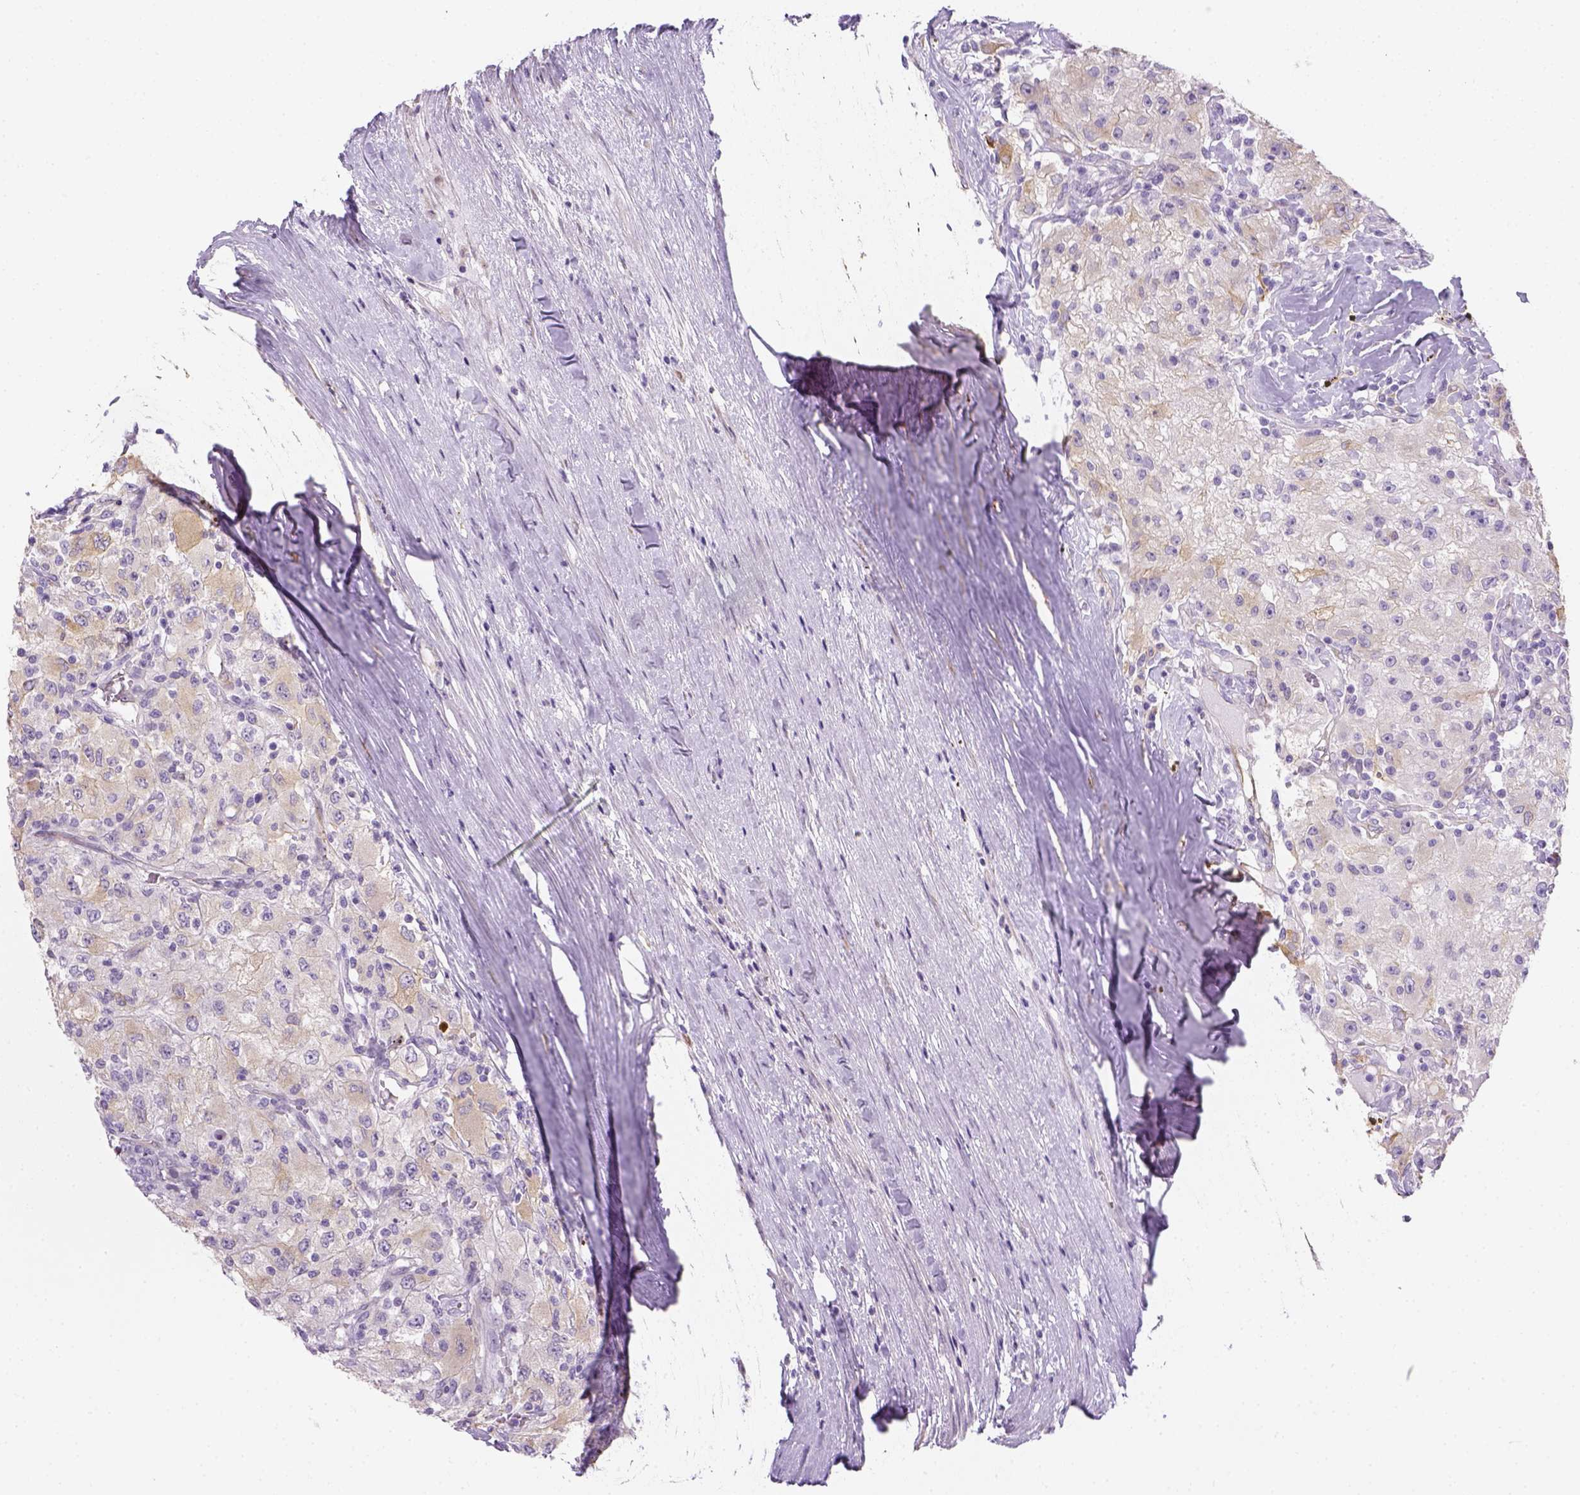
{"staining": {"intensity": "weak", "quantity": "<25%", "location": "cytoplasmic/membranous"}, "tissue": "renal cancer", "cell_type": "Tumor cells", "image_type": "cancer", "snomed": [{"axis": "morphology", "description": "Adenocarcinoma, NOS"}, {"axis": "topography", "description": "Kidney"}], "caption": "Tumor cells show no significant protein positivity in renal cancer (adenocarcinoma). (Brightfield microscopy of DAB immunohistochemistry at high magnification).", "gene": "CACNB1", "patient": {"sex": "female", "age": 67}}